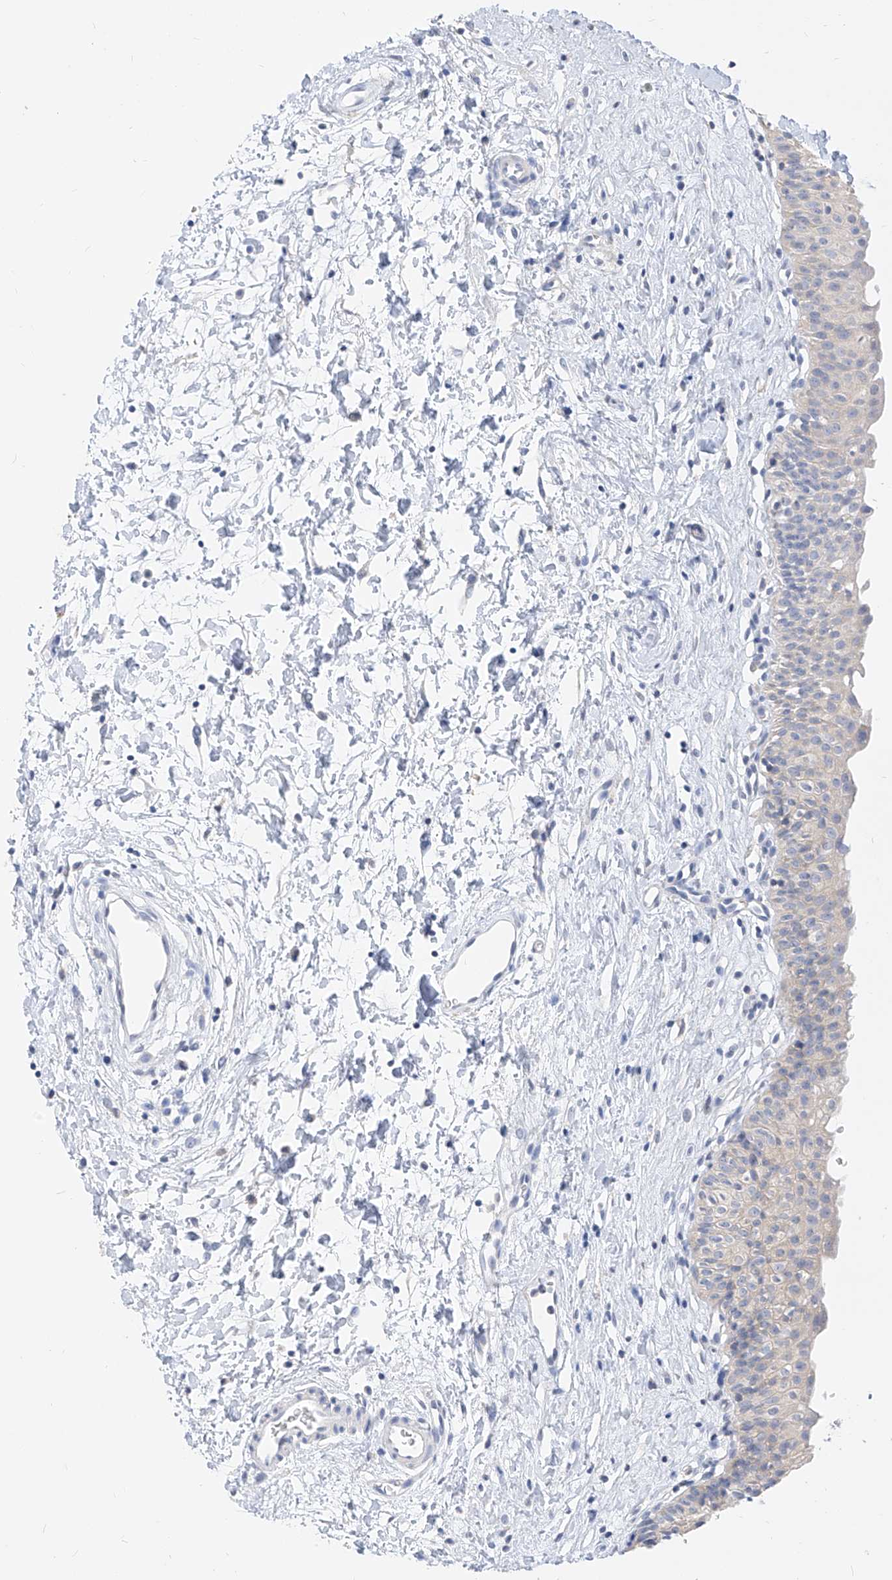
{"staining": {"intensity": "negative", "quantity": "none", "location": "none"}, "tissue": "urinary bladder", "cell_type": "Urothelial cells", "image_type": "normal", "snomed": [{"axis": "morphology", "description": "Normal tissue, NOS"}, {"axis": "topography", "description": "Urinary bladder"}], "caption": "Urothelial cells are negative for brown protein staining in benign urinary bladder.", "gene": "ZZEF1", "patient": {"sex": "male", "age": 51}}